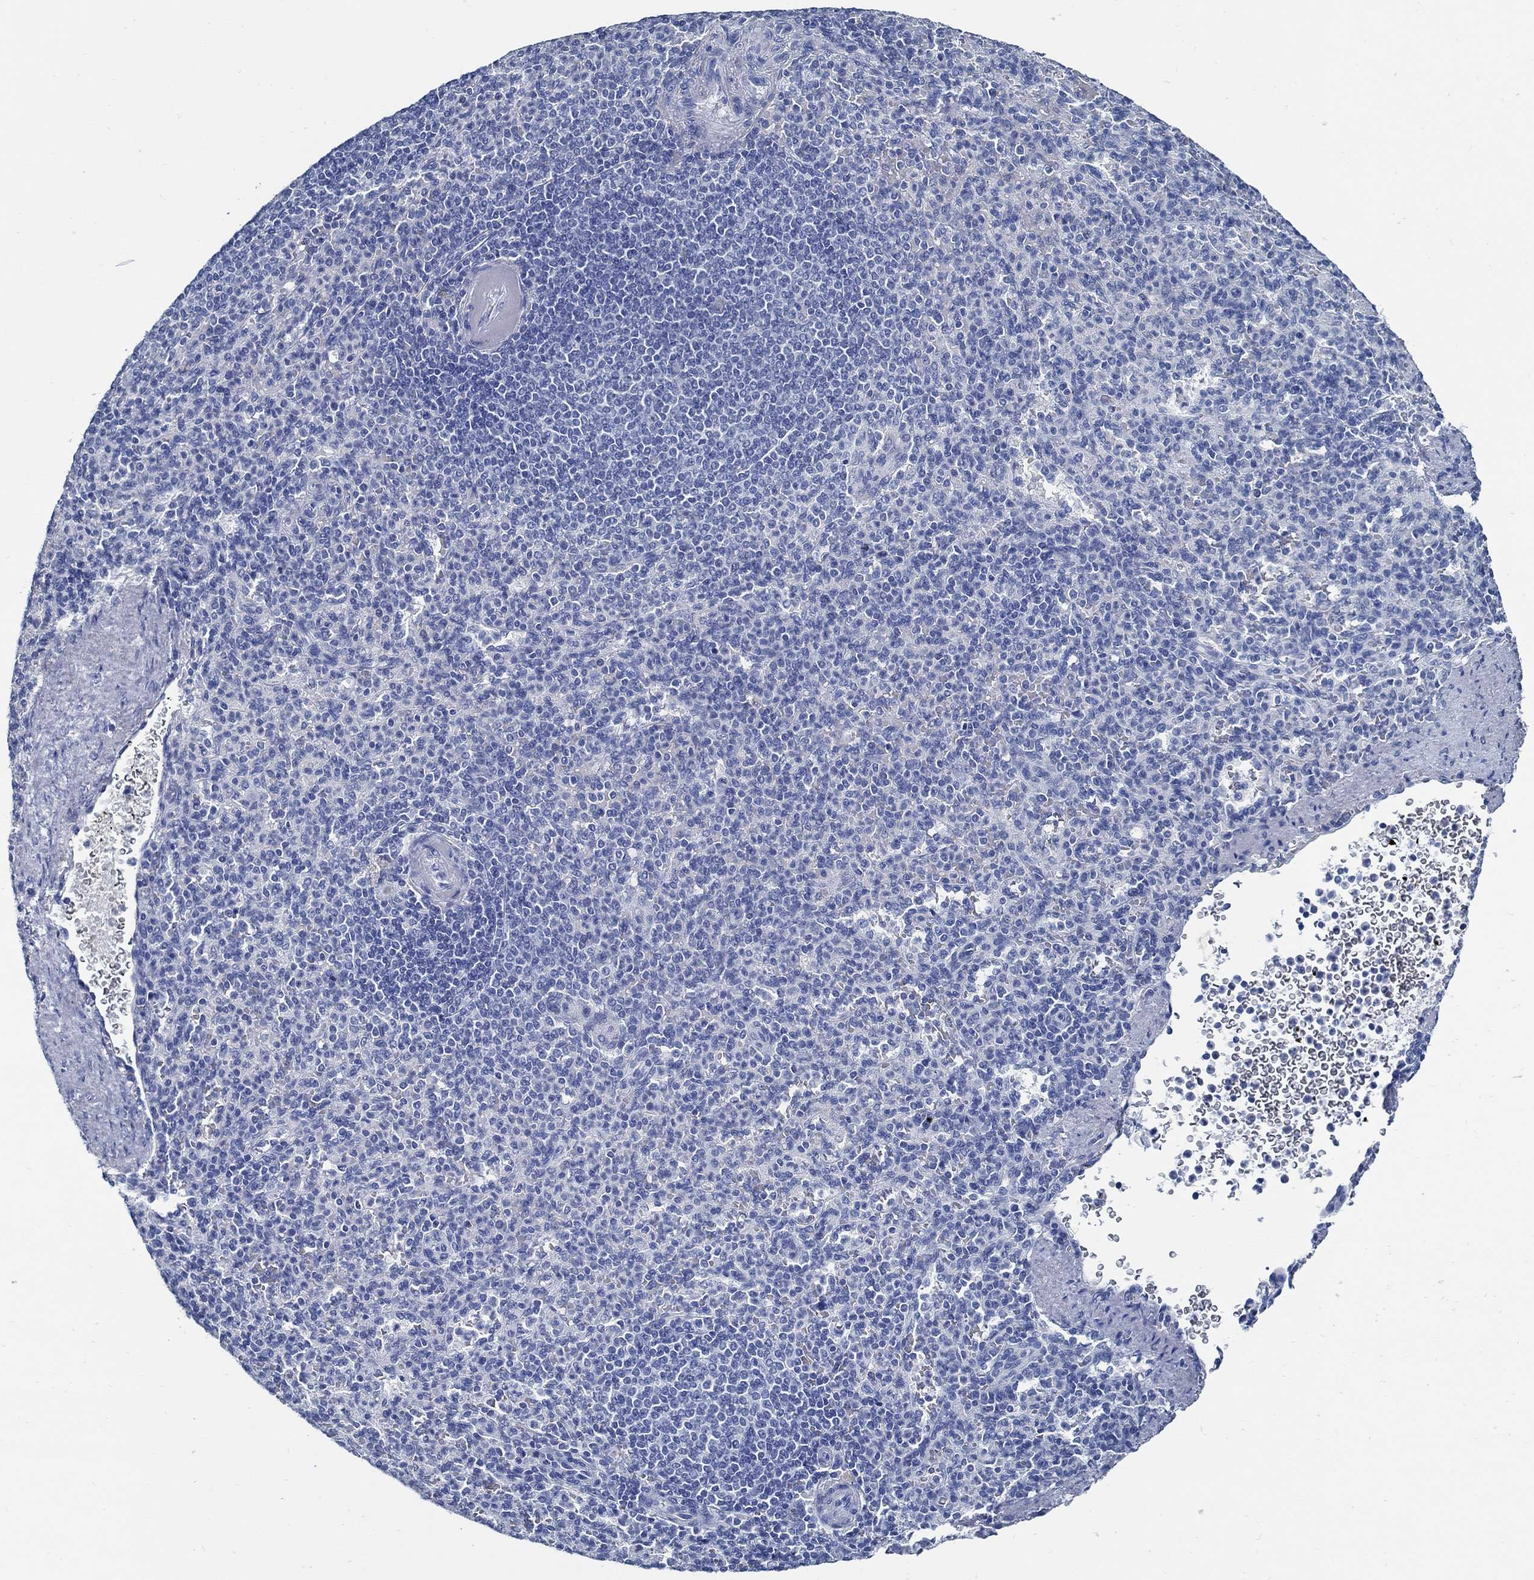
{"staining": {"intensity": "negative", "quantity": "none", "location": "none"}, "tissue": "spleen", "cell_type": "Cells in red pulp", "image_type": "normal", "snomed": [{"axis": "morphology", "description": "Normal tissue, NOS"}, {"axis": "topography", "description": "Spleen"}], "caption": "Immunohistochemistry (IHC) of benign human spleen demonstrates no expression in cells in red pulp. Brightfield microscopy of IHC stained with DAB (3,3'-diaminobenzidine) (brown) and hematoxylin (blue), captured at high magnification.", "gene": "SLC45A1", "patient": {"sex": "female", "age": 74}}